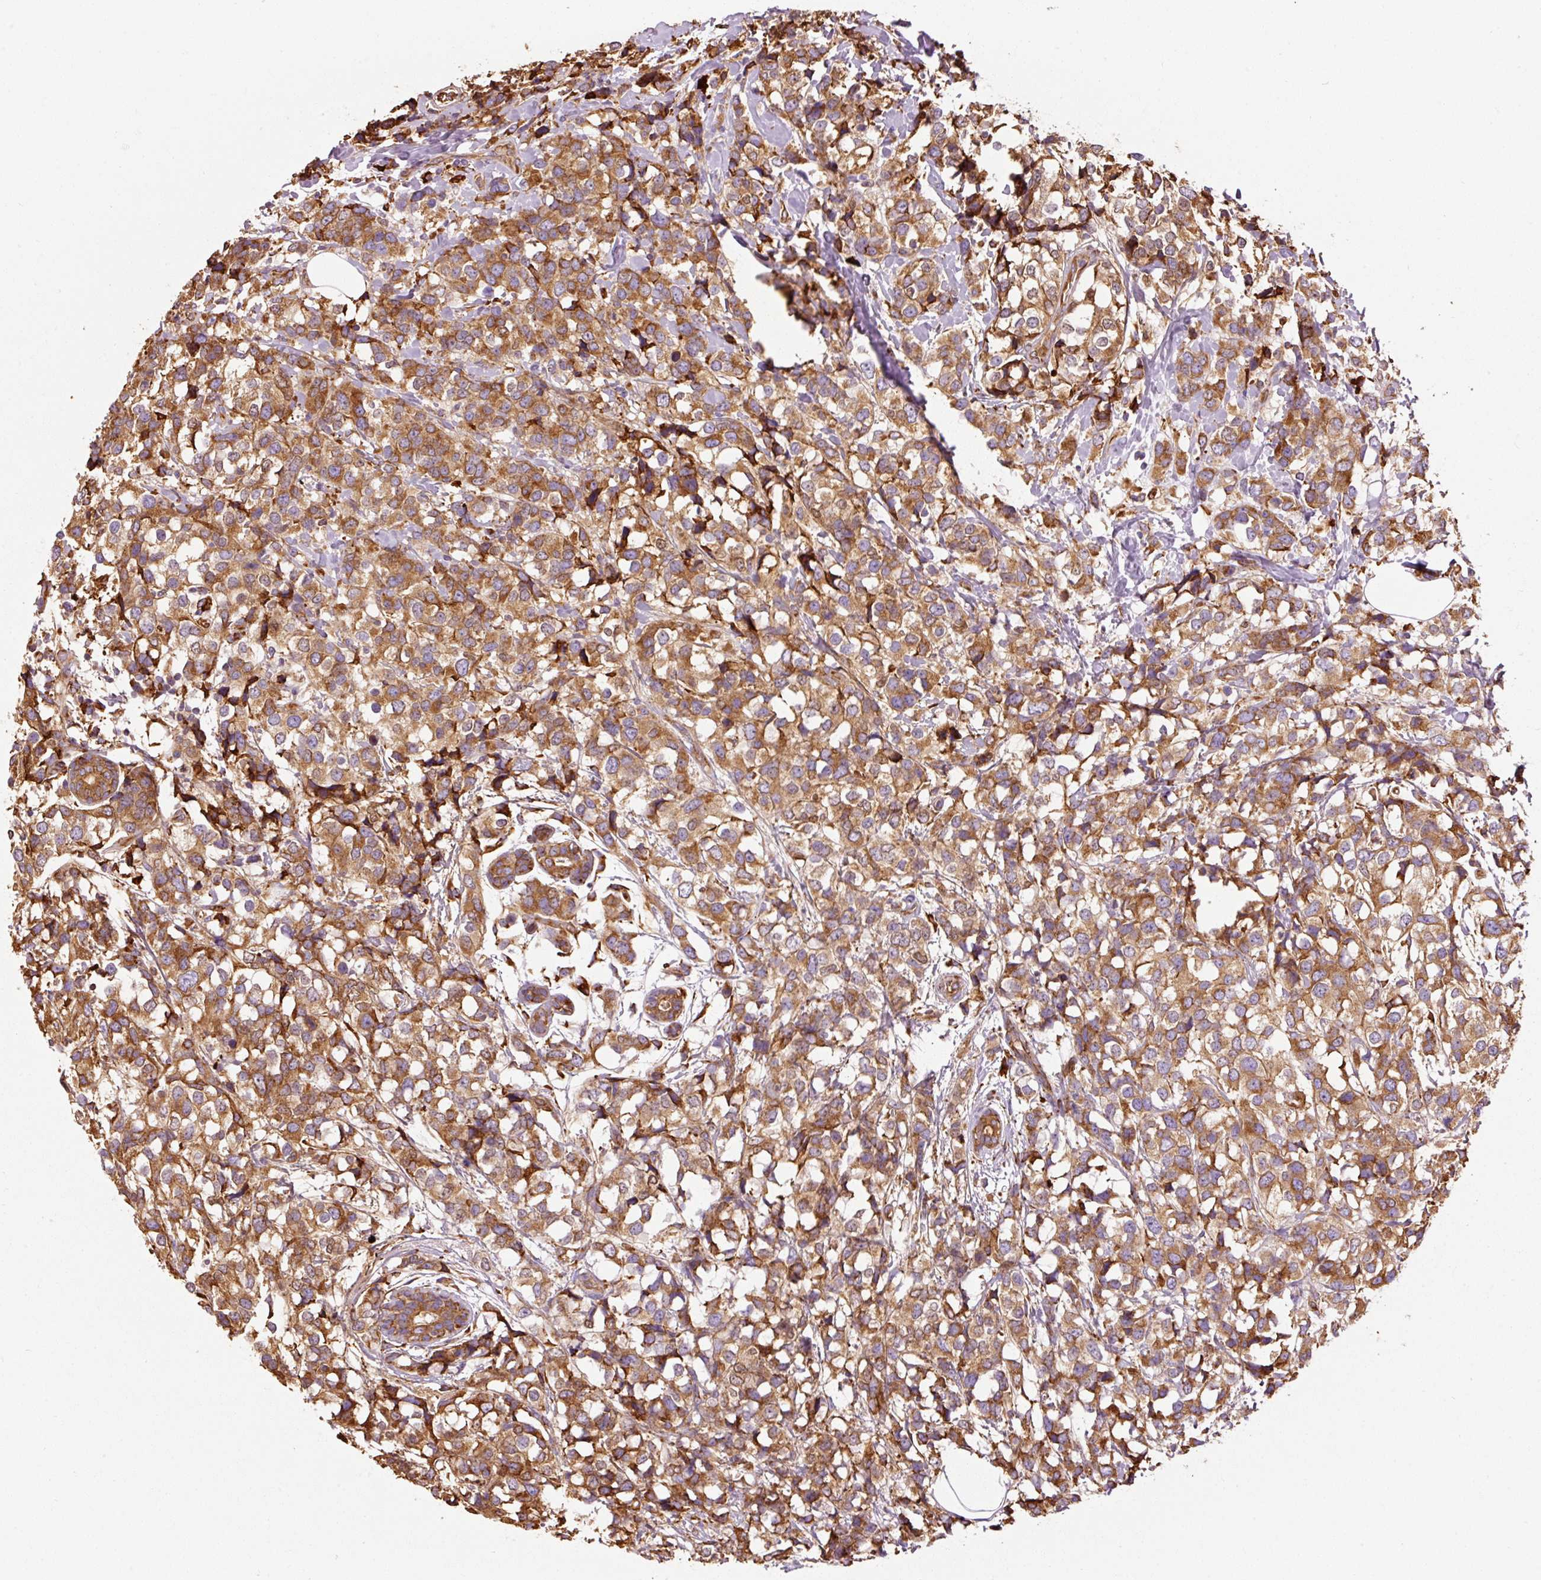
{"staining": {"intensity": "strong", "quantity": ">75%", "location": "cytoplasmic/membranous"}, "tissue": "breast cancer", "cell_type": "Tumor cells", "image_type": "cancer", "snomed": [{"axis": "morphology", "description": "Lobular carcinoma"}, {"axis": "topography", "description": "Breast"}], "caption": "High-magnification brightfield microscopy of lobular carcinoma (breast) stained with DAB (3,3'-diaminobenzidine) (brown) and counterstained with hematoxylin (blue). tumor cells exhibit strong cytoplasmic/membranous positivity is appreciated in about>75% of cells.", "gene": "KLC1", "patient": {"sex": "female", "age": 59}}